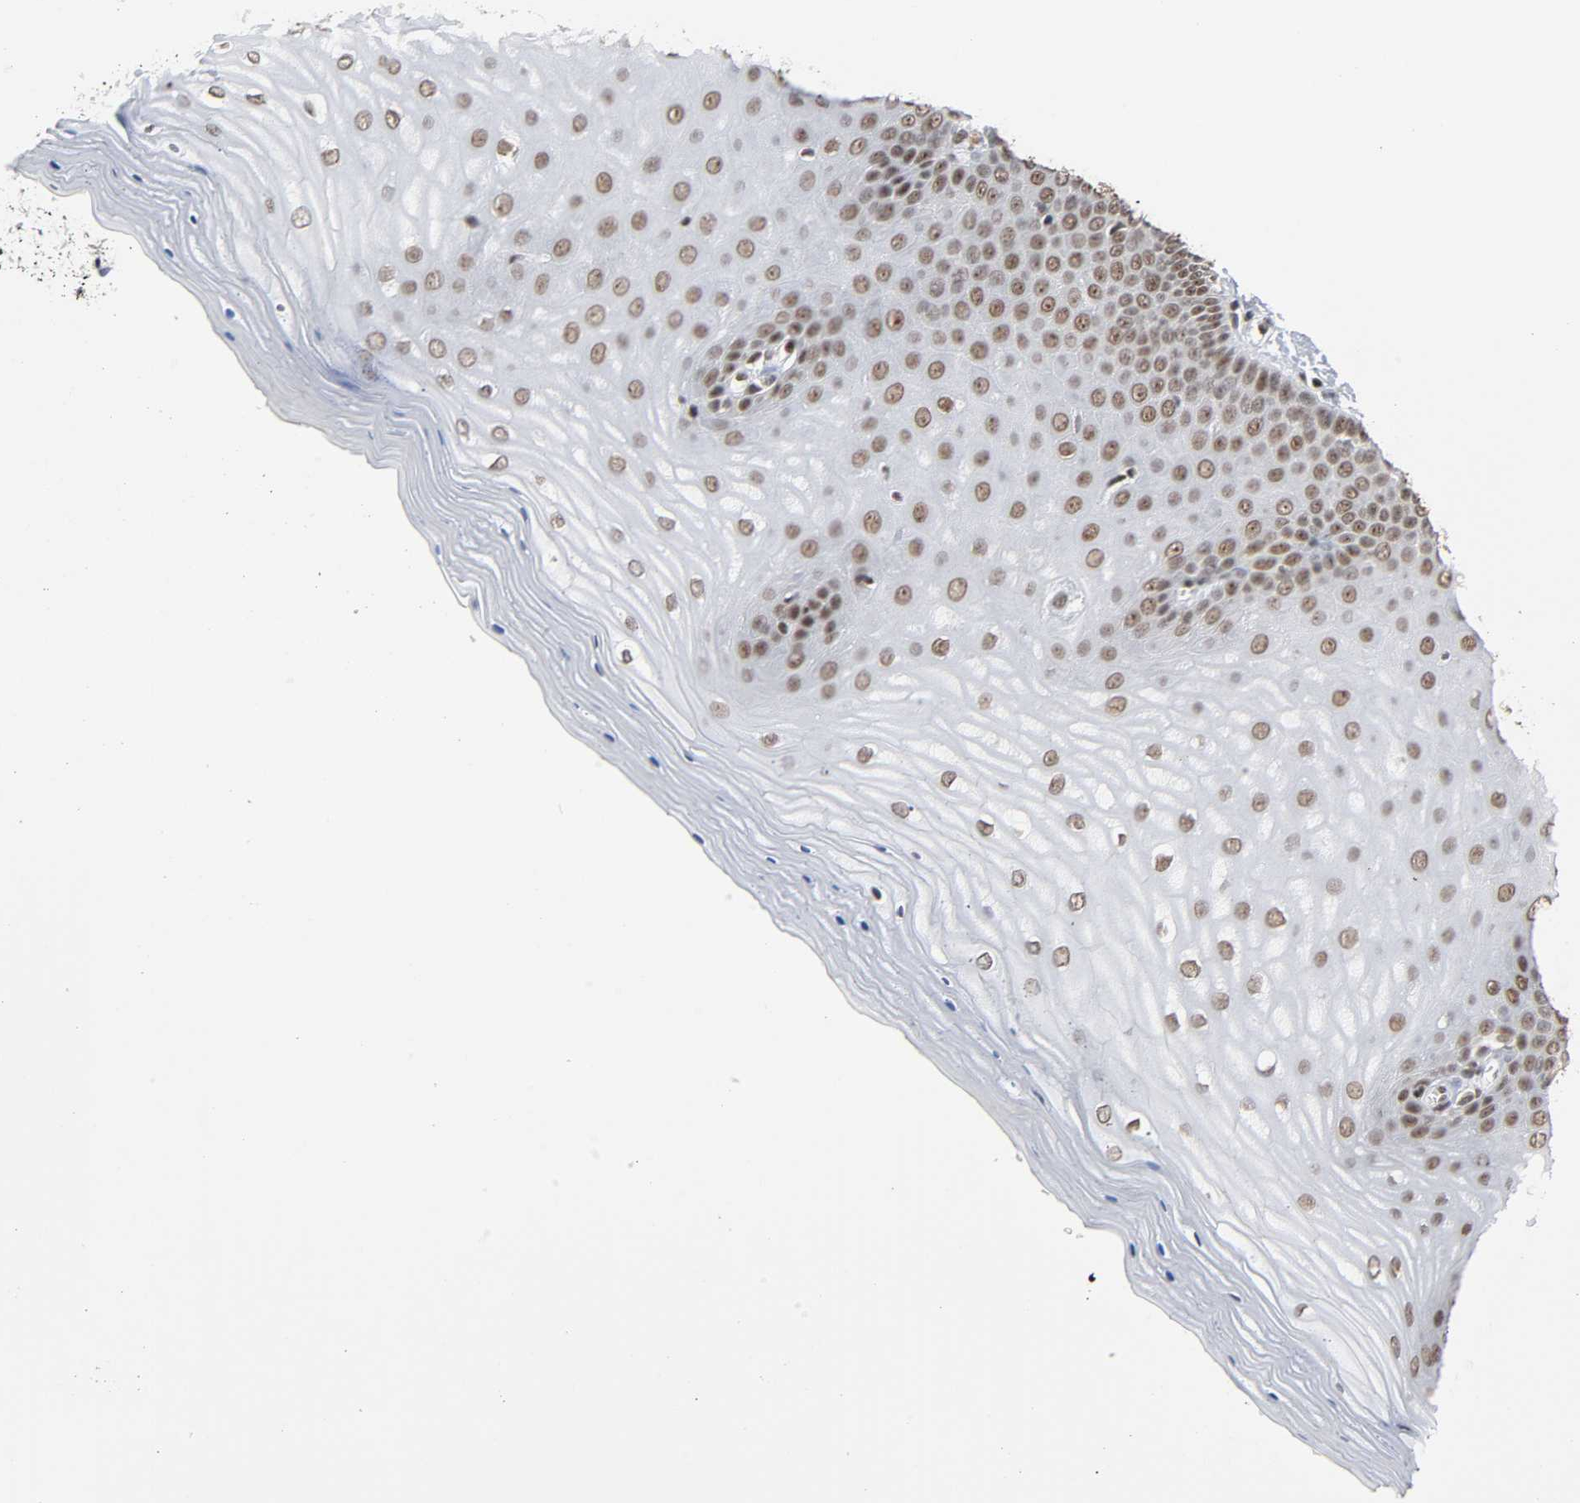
{"staining": {"intensity": "moderate", "quantity": ">75%", "location": "nuclear"}, "tissue": "cervix", "cell_type": "Glandular cells", "image_type": "normal", "snomed": [{"axis": "morphology", "description": "Normal tissue, NOS"}, {"axis": "topography", "description": "Cervix"}], "caption": "Immunohistochemistry (IHC) image of unremarkable cervix: human cervix stained using immunohistochemistry (IHC) displays medium levels of moderate protein expression localized specifically in the nuclear of glandular cells, appearing as a nuclear brown color.", "gene": "SUMO1", "patient": {"sex": "female", "age": 55}}